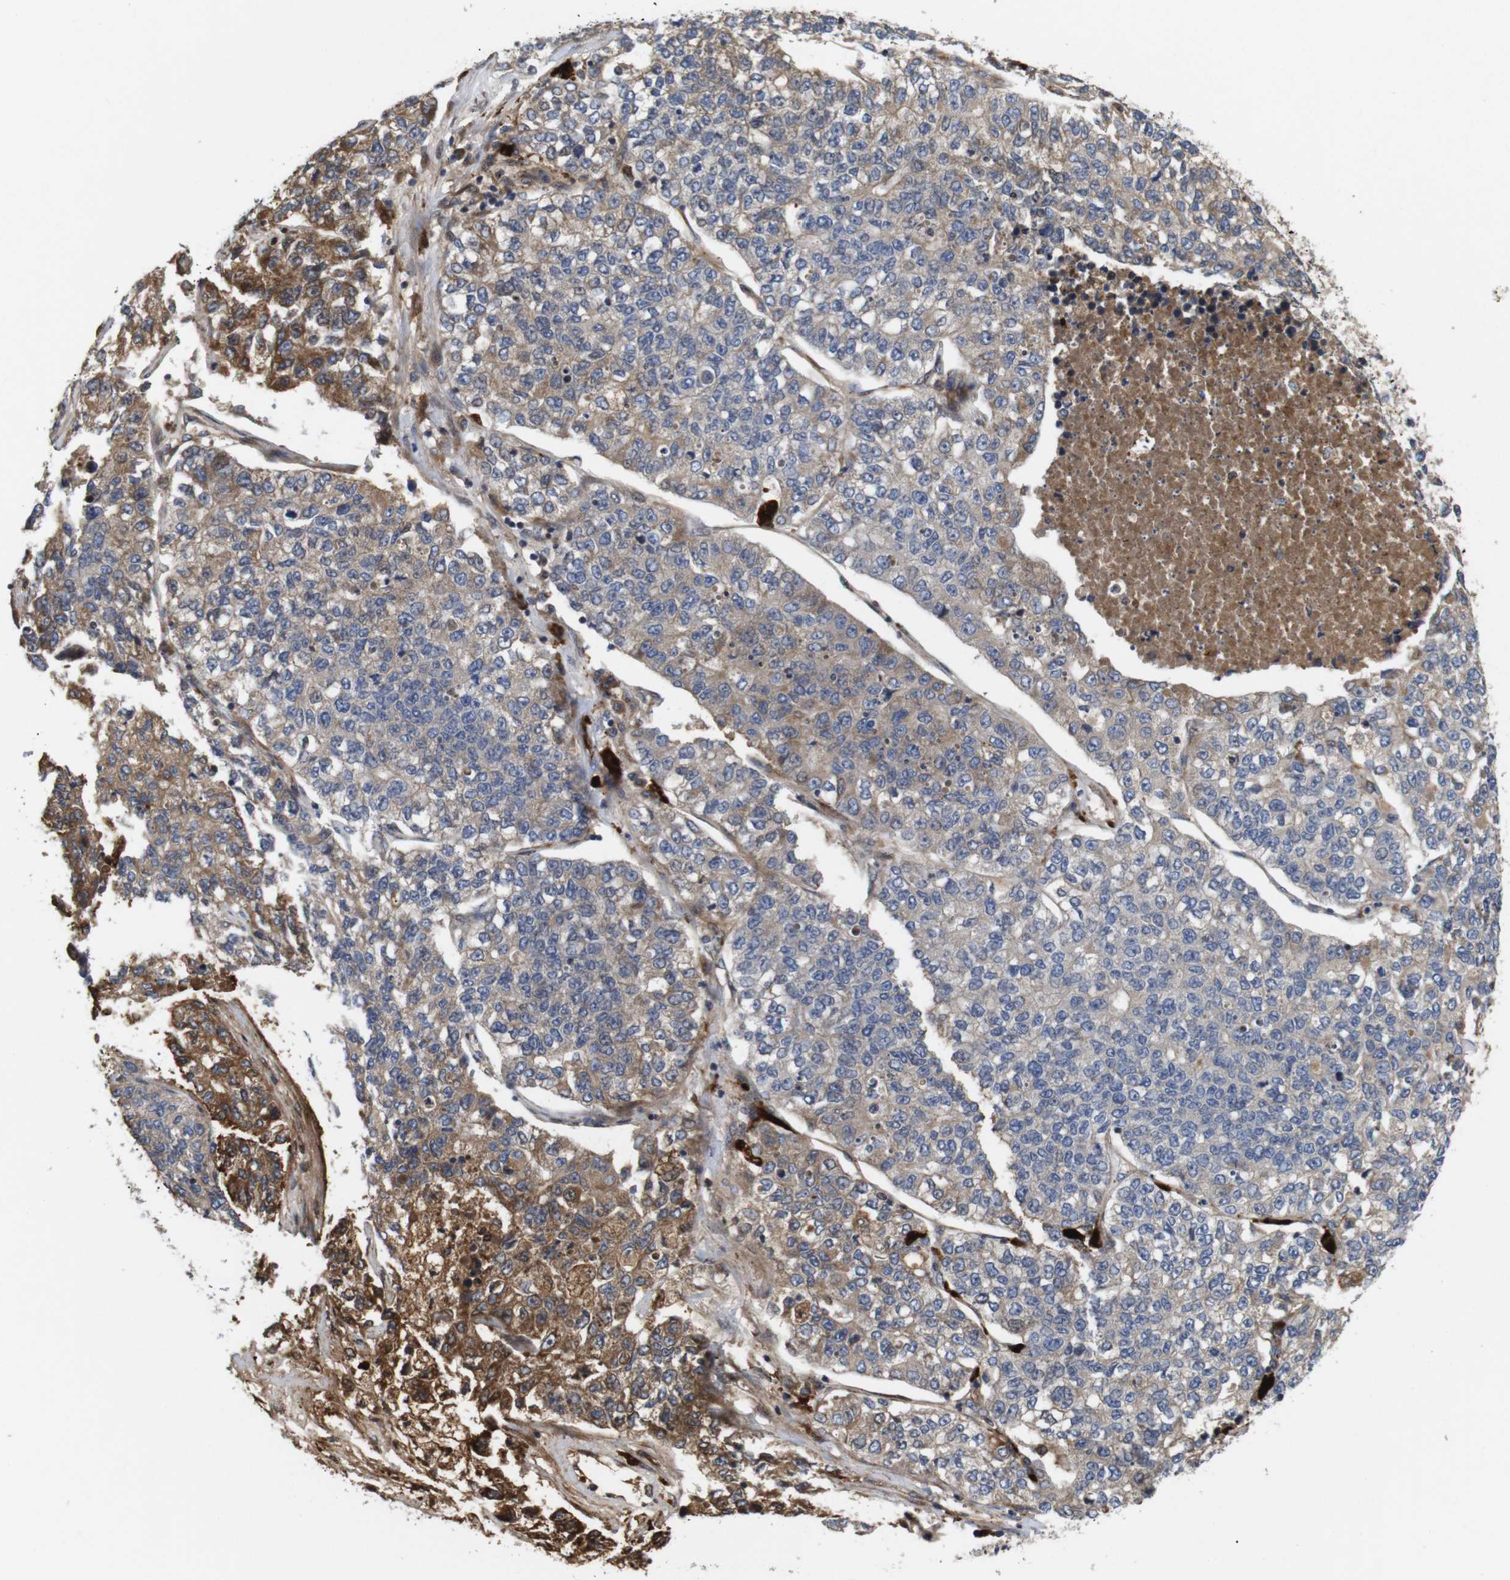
{"staining": {"intensity": "moderate", "quantity": "<25%", "location": "cytoplasmic/membranous"}, "tissue": "lung cancer", "cell_type": "Tumor cells", "image_type": "cancer", "snomed": [{"axis": "morphology", "description": "Adenocarcinoma, NOS"}, {"axis": "topography", "description": "Lung"}], "caption": "Immunohistochemistry (IHC) photomicrograph of neoplastic tissue: adenocarcinoma (lung) stained using IHC shows low levels of moderate protein expression localized specifically in the cytoplasmic/membranous of tumor cells, appearing as a cytoplasmic/membranous brown color.", "gene": "SPRY3", "patient": {"sex": "male", "age": 49}}